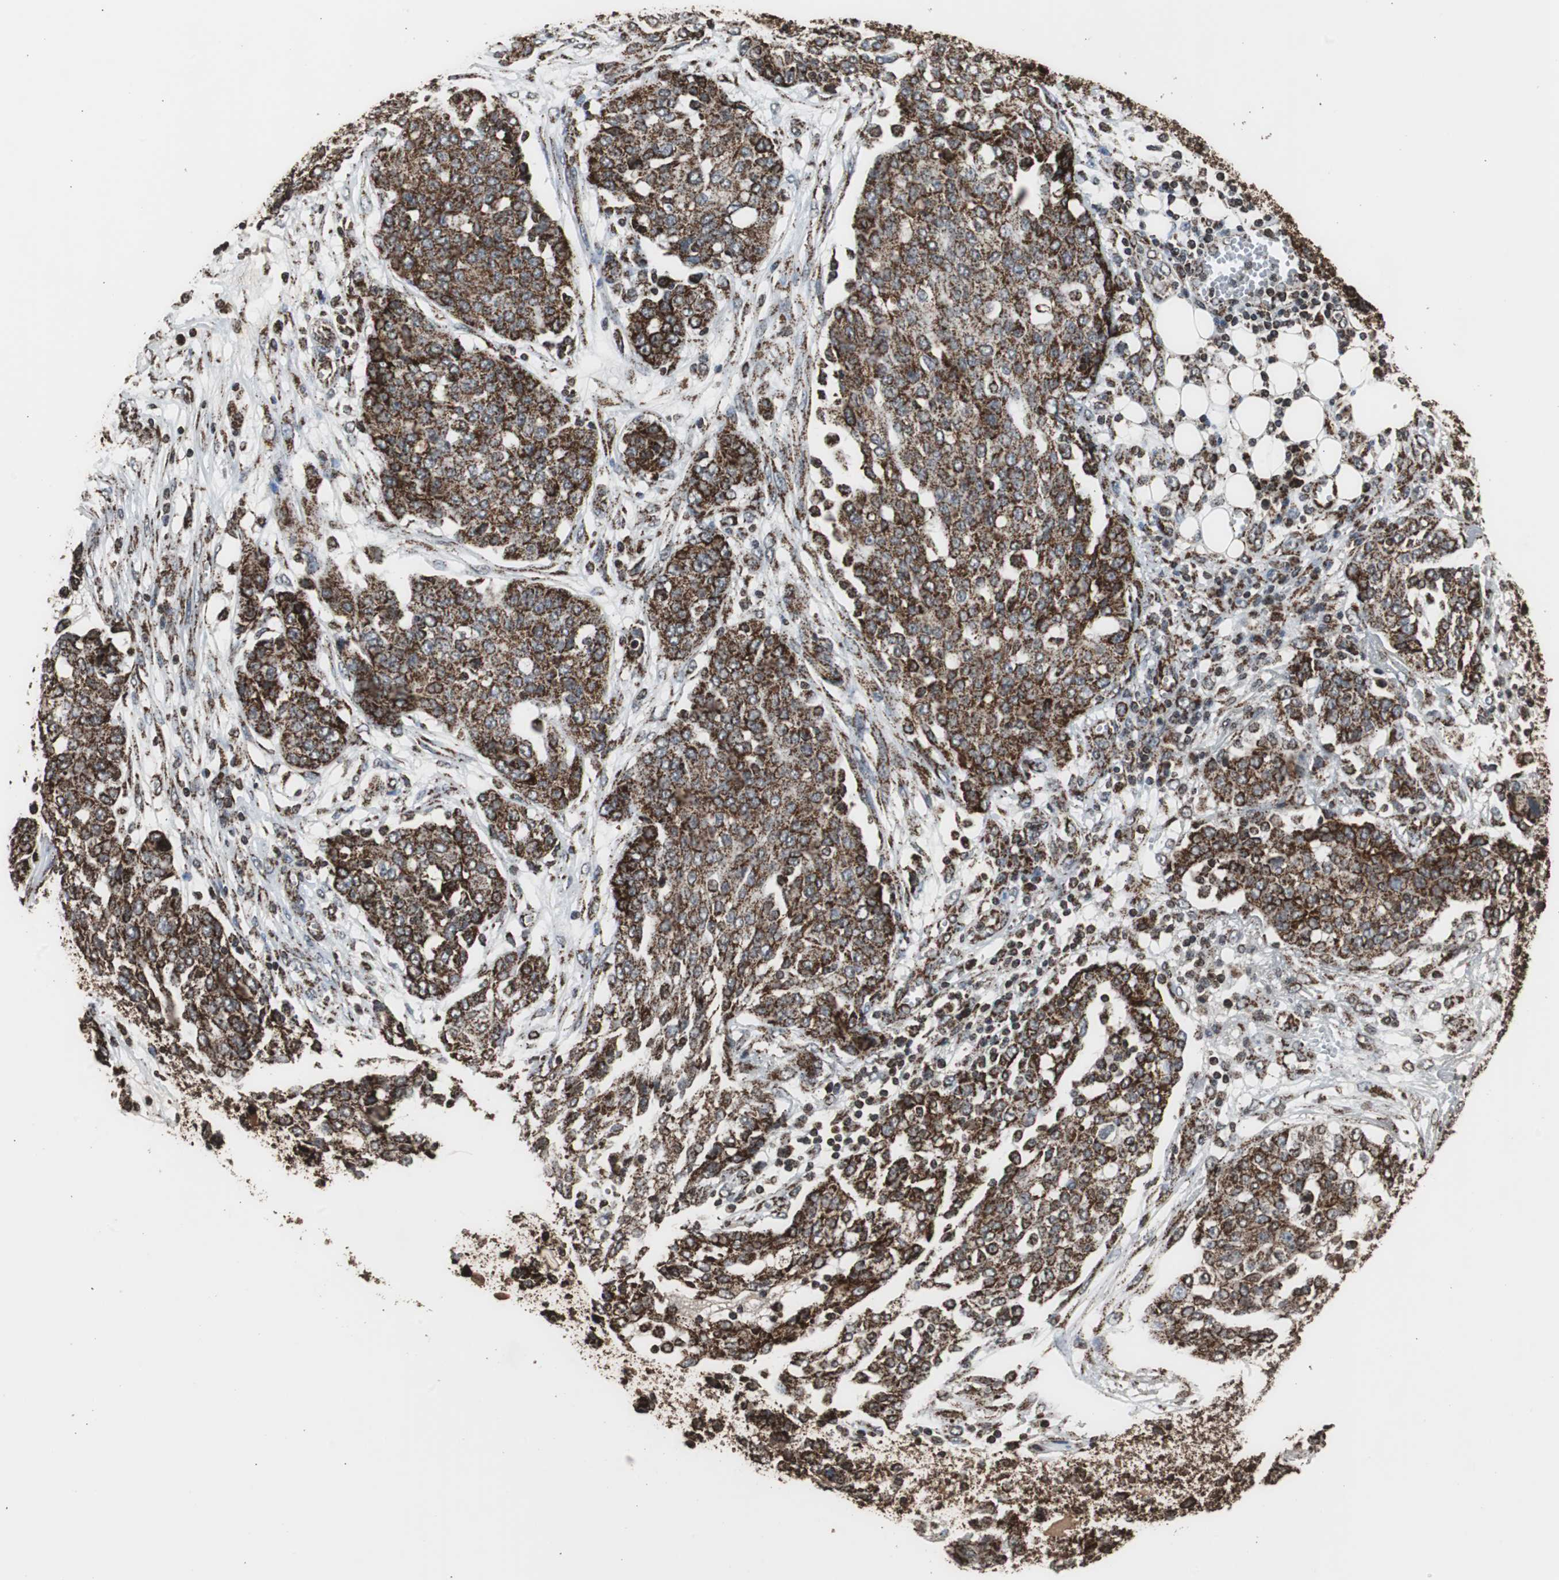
{"staining": {"intensity": "strong", "quantity": ">75%", "location": "cytoplasmic/membranous"}, "tissue": "ovarian cancer", "cell_type": "Tumor cells", "image_type": "cancer", "snomed": [{"axis": "morphology", "description": "Cystadenocarcinoma, serous, NOS"}, {"axis": "topography", "description": "Soft tissue"}, {"axis": "topography", "description": "Ovary"}], "caption": "Brown immunohistochemical staining in ovarian serous cystadenocarcinoma shows strong cytoplasmic/membranous staining in about >75% of tumor cells. The staining was performed using DAB (3,3'-diaminobenzidine), with brown indicating positive protein expression. Nuclei are stained blue with hematoxylin.", "gene": "HSPA9", "patient": {"sex": "female", "age": 57}}